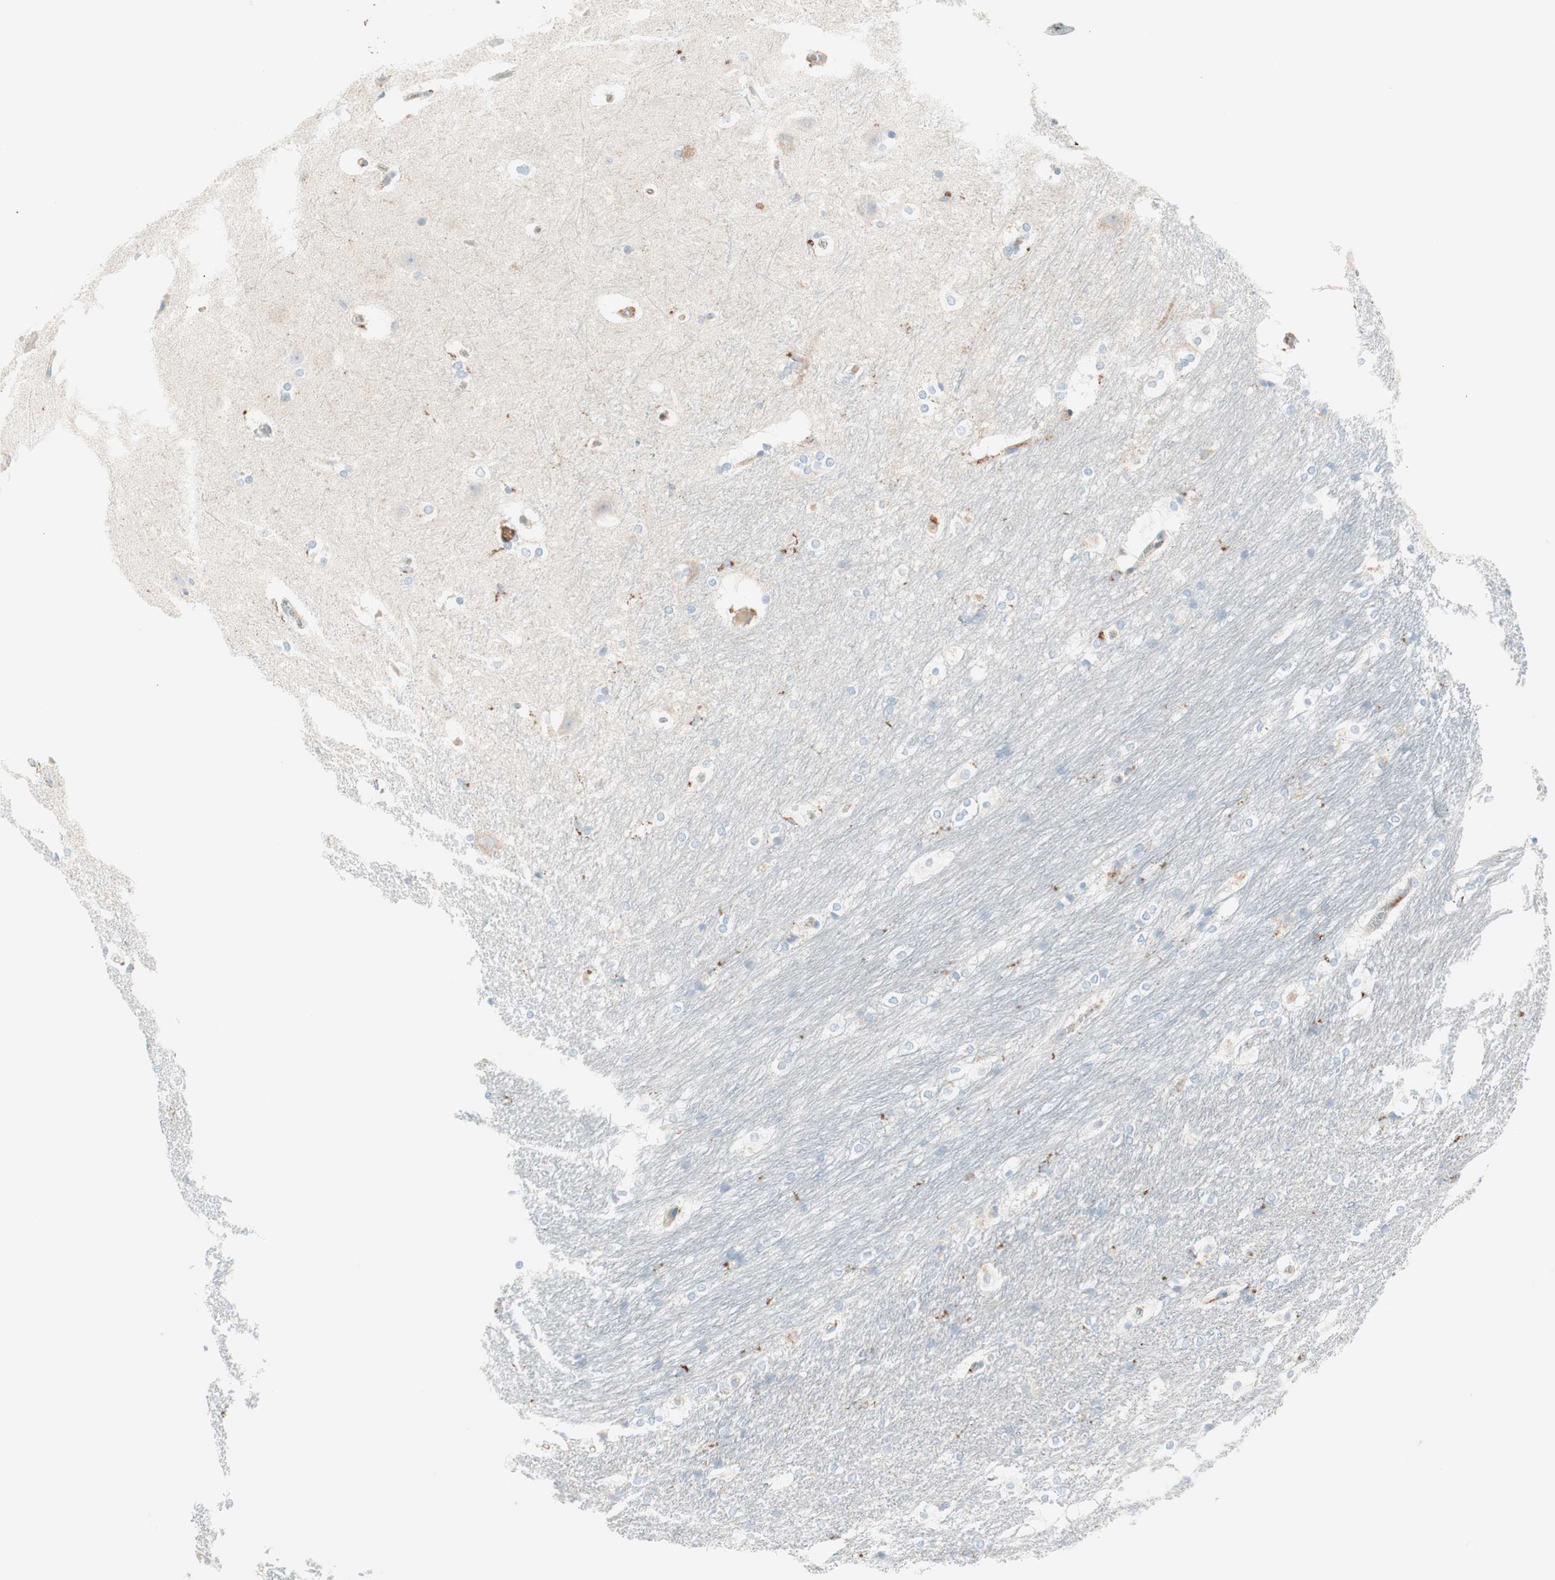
{"staining": {"intensity": "negative", "quantity": "none", "location": "none"}, "tissue": "hippocampus", "cell_type": "Glial cells", "image_type": "normal", "snomed": [{"axis": "morphology", "description": "Normal tissue, NOS"}, {"axis": "topography", "description": "Hippocampus"}], "caption": "Glial cells are negative for protein expression in benign human hippocampus. (IHC, brightfield microscopy, high magnification).", "gene": "ATP6V1G1", "patient": {"sex": "female", "age": 19}}